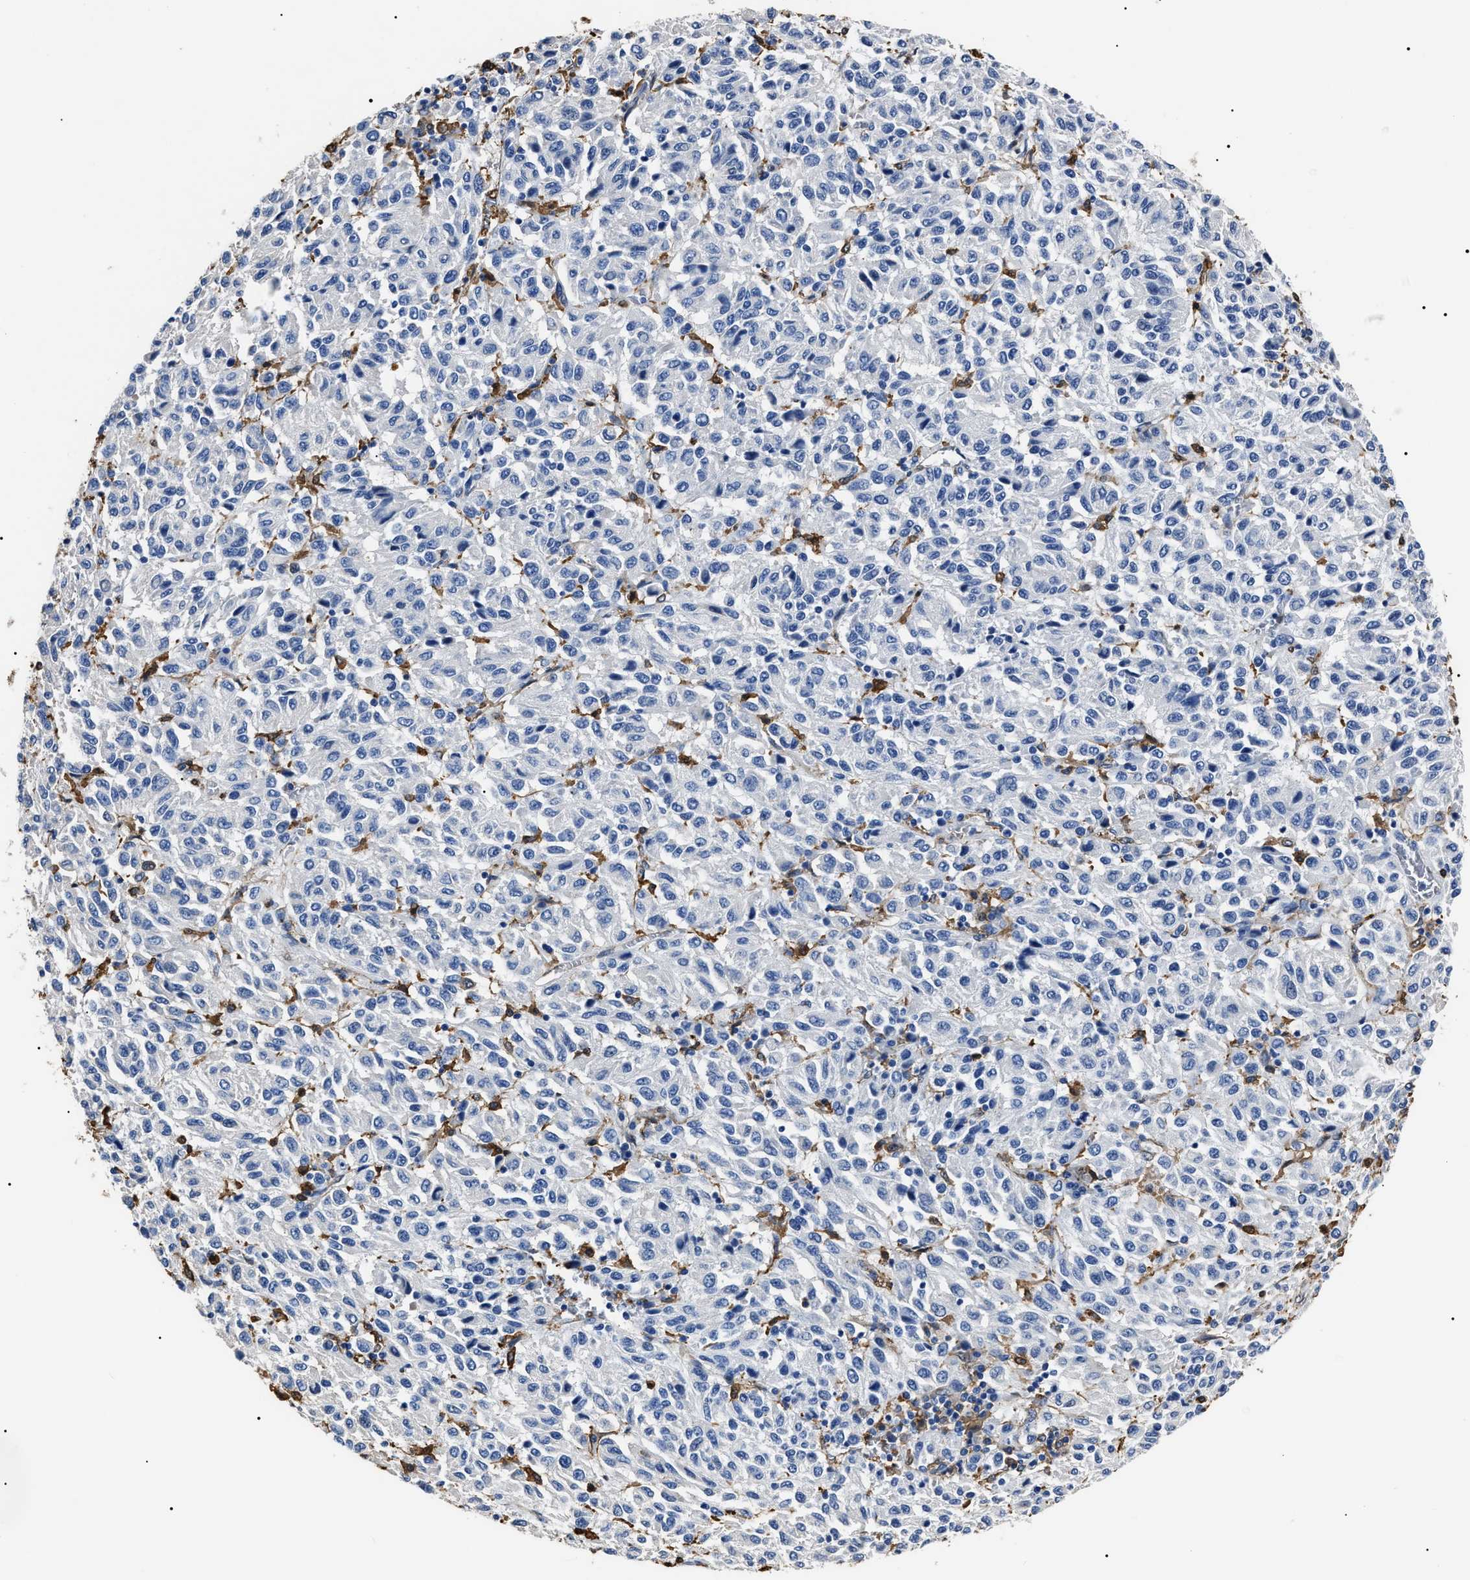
{"staining": {"intensity": "negative", "quantity": "none", "location": "none"}, "tissue": "melanoma", "cell_type": "Tumor cells", "image_type": "cancer", "snomed": [{"axis": "morphology", "description": "Malignant melanoma, Metastatic site"}, {"axis": "topography", "description": "Lung"}], "caption": "High power microscopy photomicrograph of an immunohistochemistry micrograph of malignant melanoma (metastatic site), revealing no significant positivity in tumor cells.", "gene": "ALDH1A1", "patient": {"sex": "male", "age": 64}}